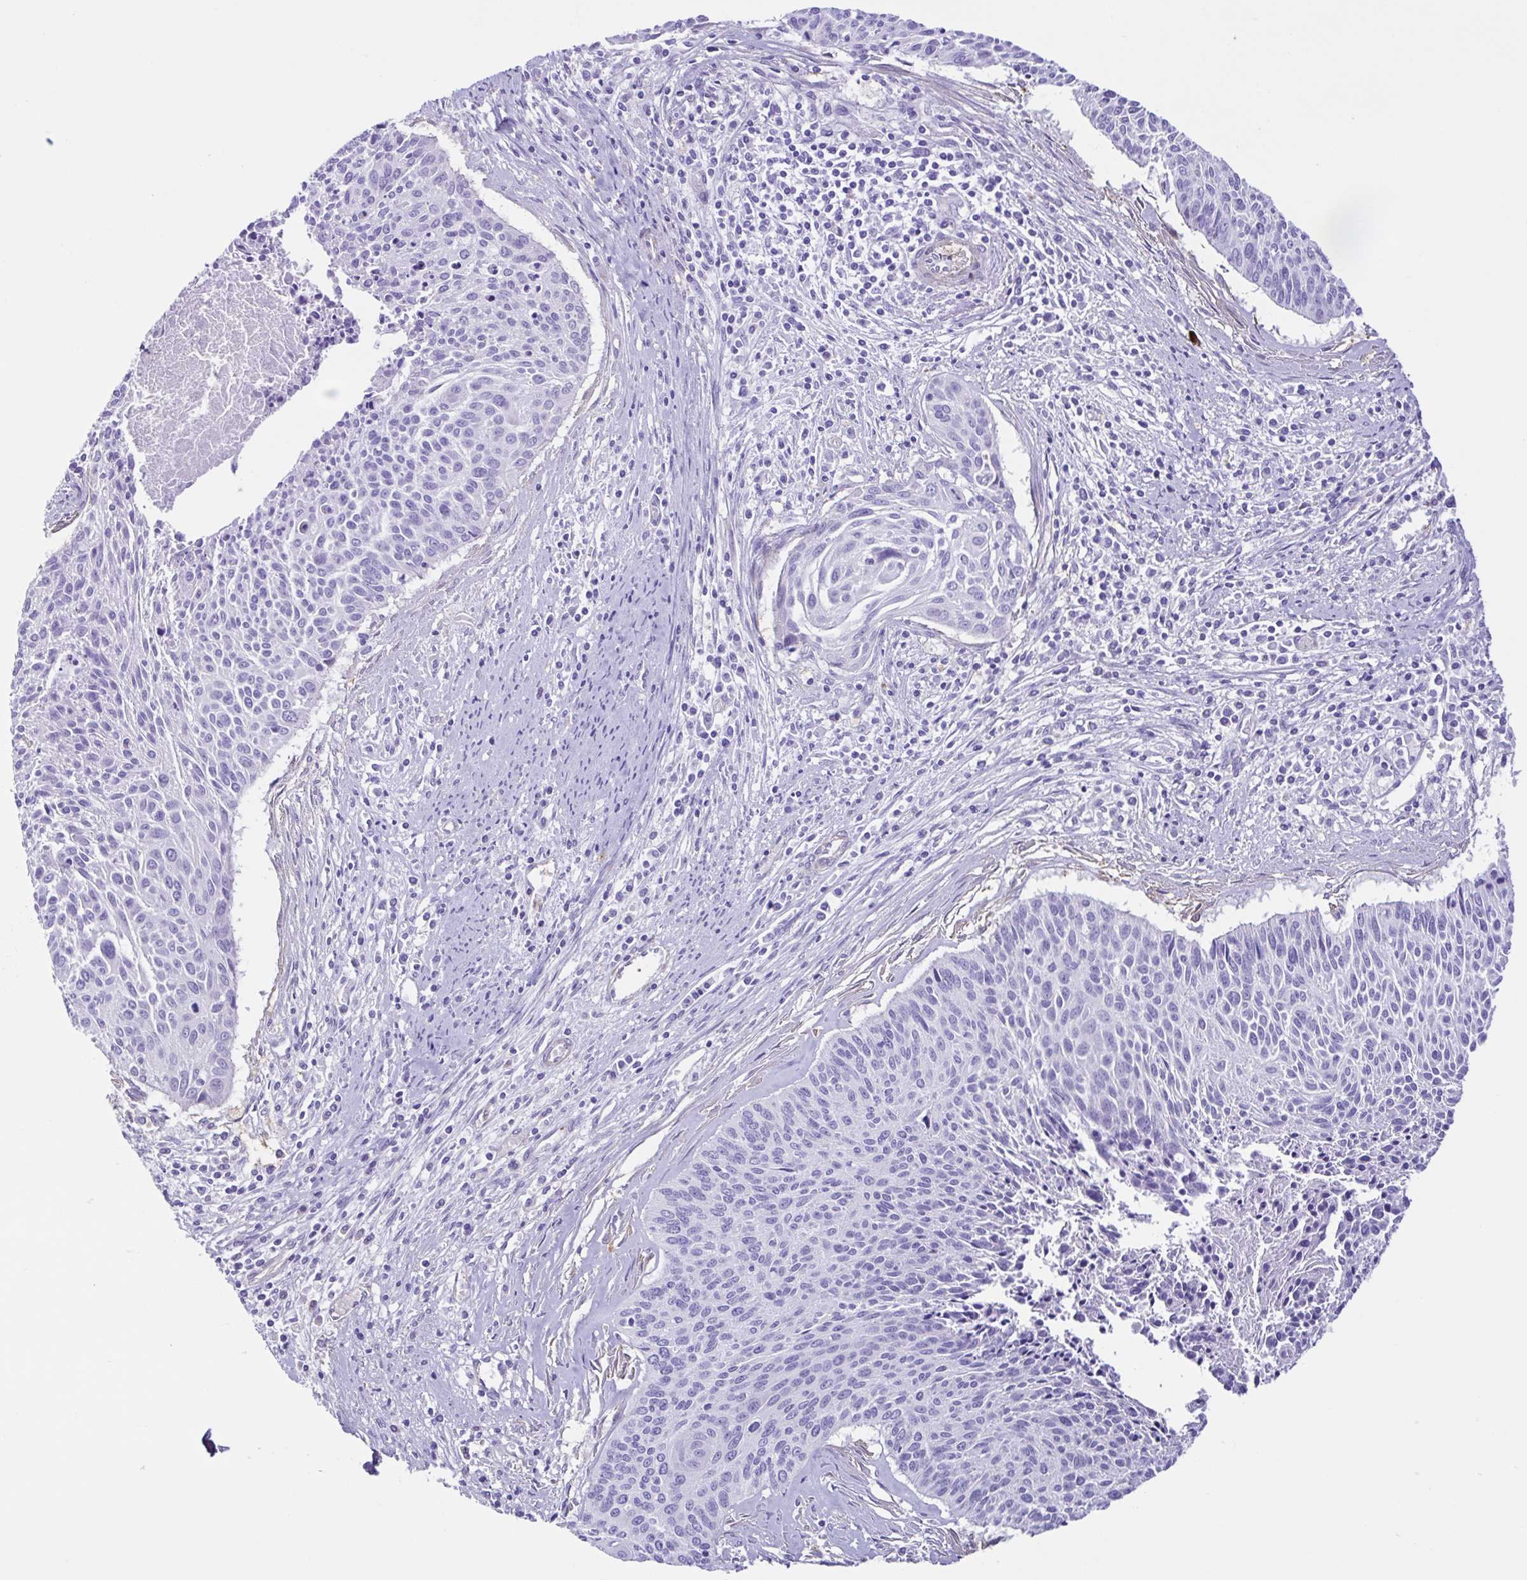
{"staining": {"intensity": "negative", "quantity": "none", "location": "none"}, "tissue": "cervical cancer", "cell_type": "Tumor cells", "image_type": "cancer", "snomed": [{"axis": "morphology", "description": "Squamous cell carcinoma, NOS"}, {"axis": "topography", "description": "Cervix"}], "caption": "DAB immunohistochemical staining of human cervical cancer shows no significant positivity in tumor cells.", "gene": "CYP11B1", "patient": {"sex": "female", "age": 55}}